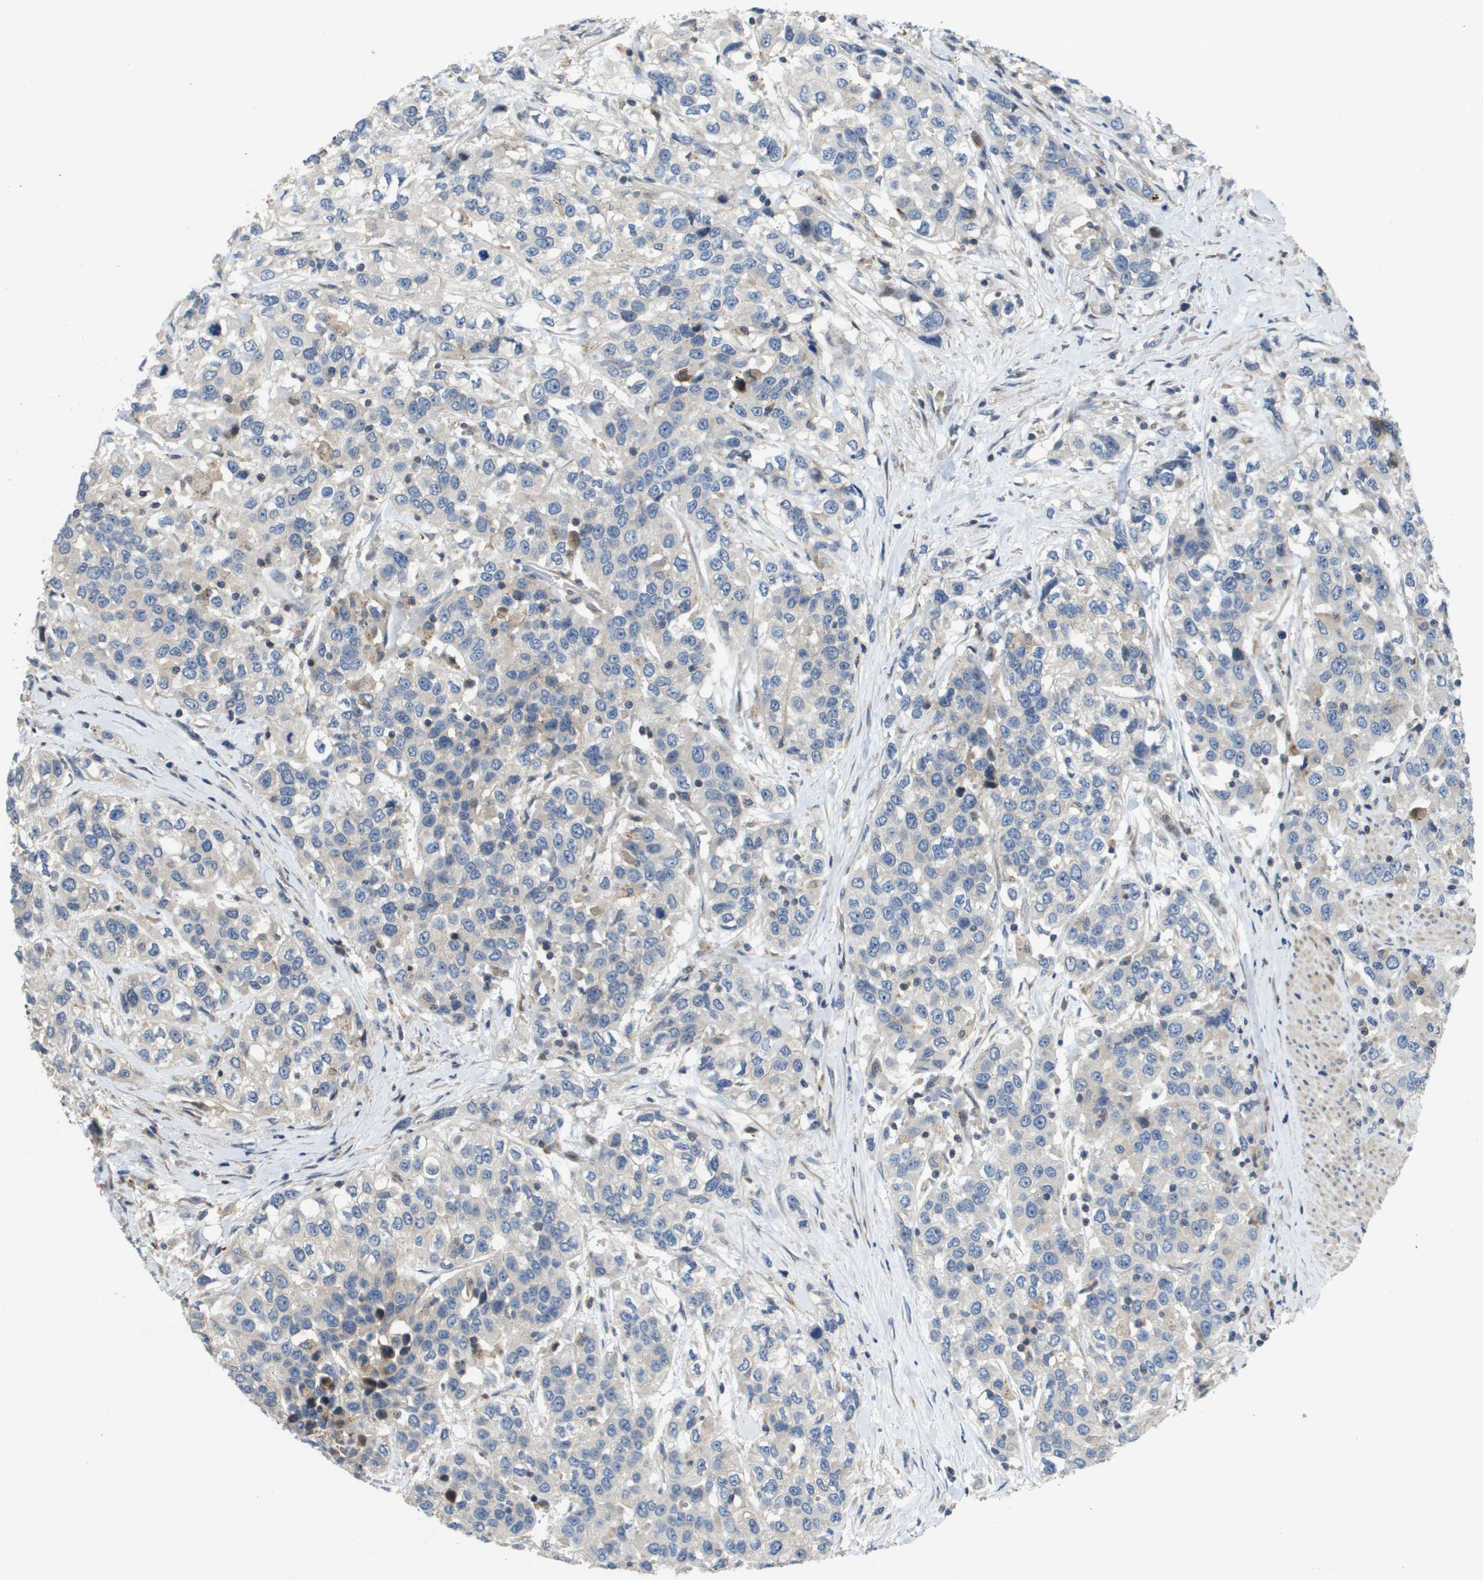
{"staining": {"intensity": "negative", "quantity": "none", "location": "none"}, "tissue": "urothelial cancer", "cell_type": "Tumor cells", "image_type": "cancer", "snomed": [{"axis": "morphology", "description": "Urothelial carcinoma, High grade"}, {"axis": "topography", "description": "Urinary bladder"}], "caption": "Micrograph shows no protein staining in tumor cells of urothelial carcinoma (high-grade) tissue. (DAB (3,3'-diaminobenzidine) immunohistochemistry with hematoxylin counter stain).", "gene": "SCN4B", "patient": {"sex": "female", "age": 80}}